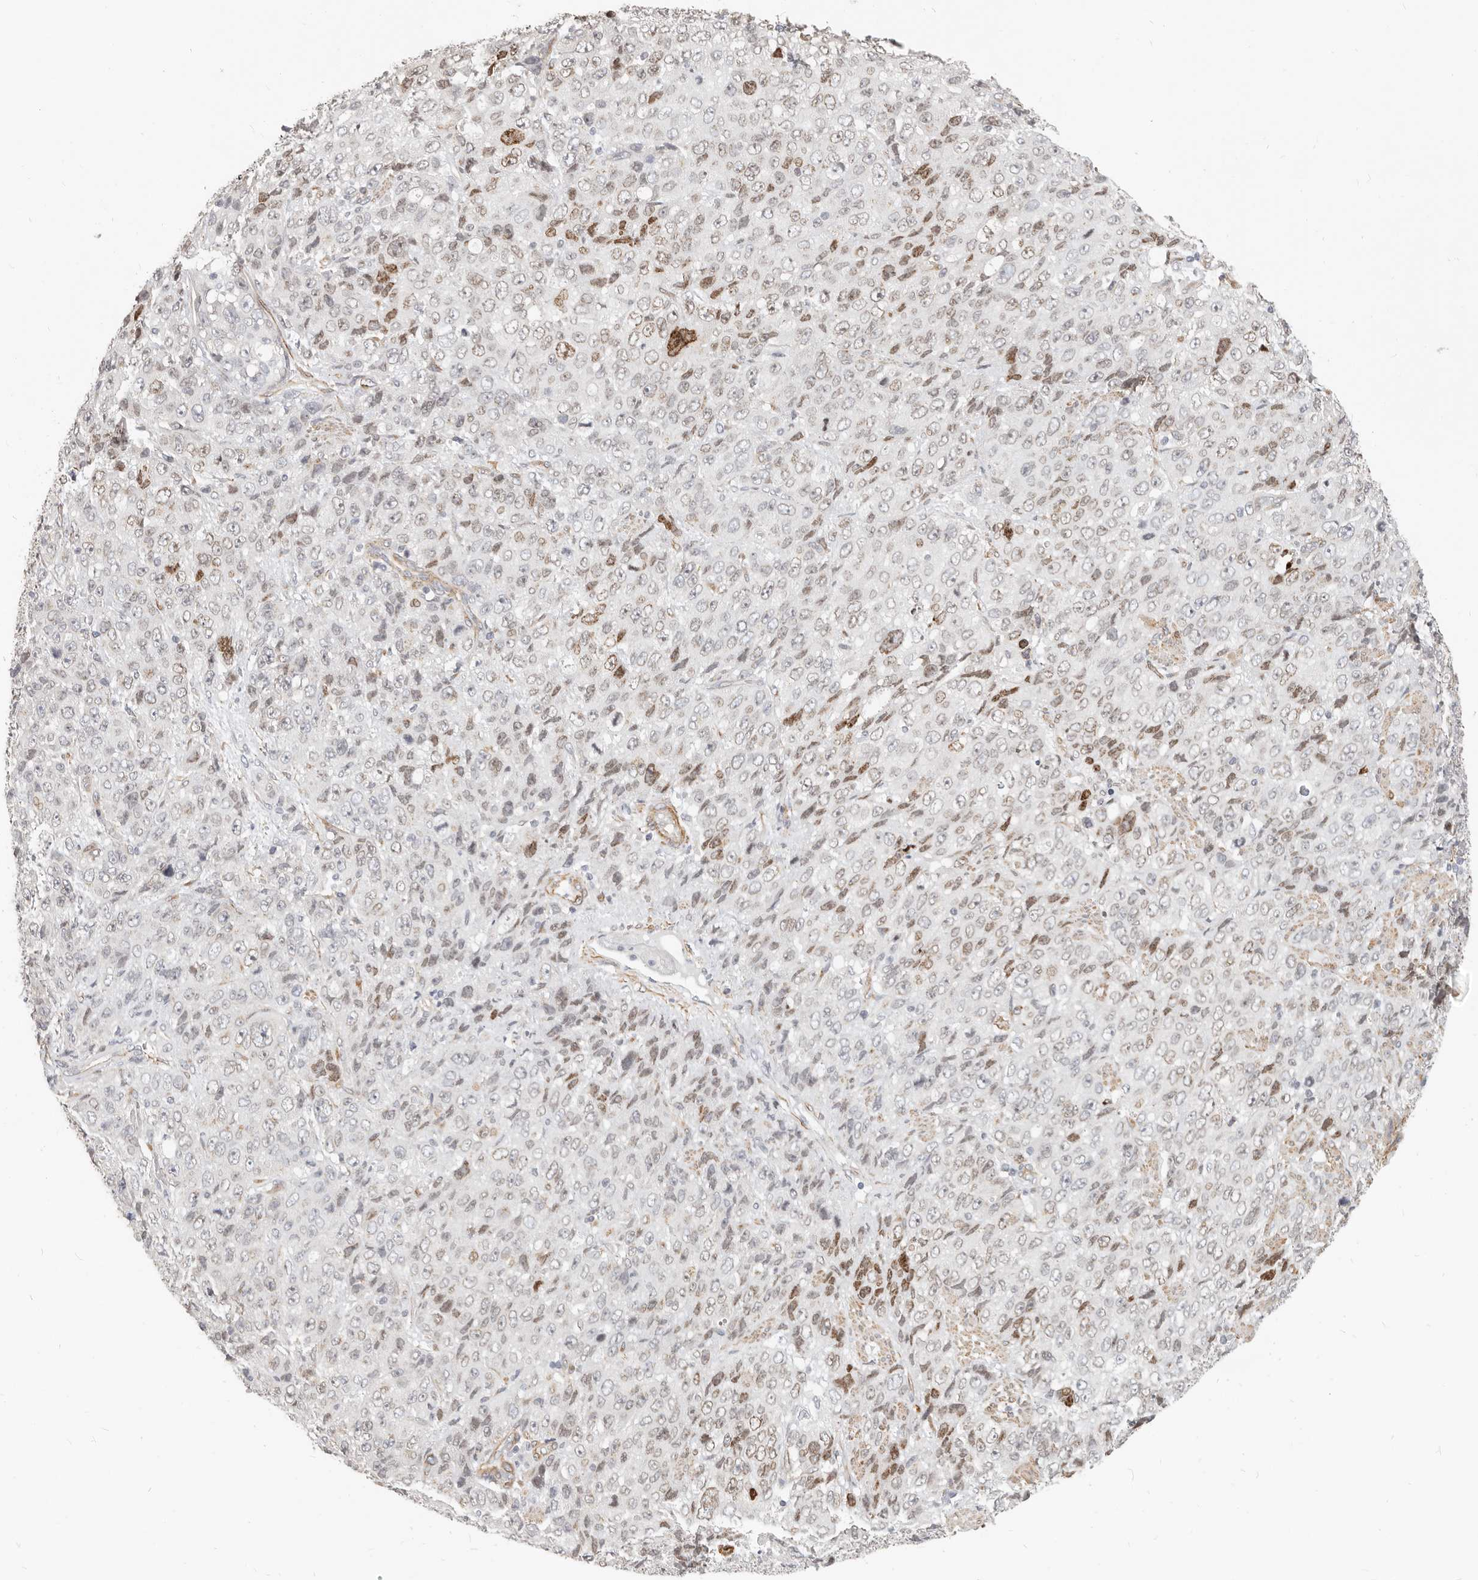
{"staining": {"intensity": "moderate", "quantity": "<25%", "location": "cytoplasmic/membranous,nuclear"}, "tissue": "stomach cancer", "cell_type": "Tumor cells", "image_type": "cancer", "snomed": [{"axis": "morphology", "description": "Adenocarcinoma, NOS"}, {"axis": "topography", "description": "Stomach"}], "caption": "An image of human stomach cancer stained for a protein shows moderate cytoplasmic/membranous and nuclear brown staining in tumor cells.", "gene": "RABAC1", "patient": {"sex": "male", "age": 48}}